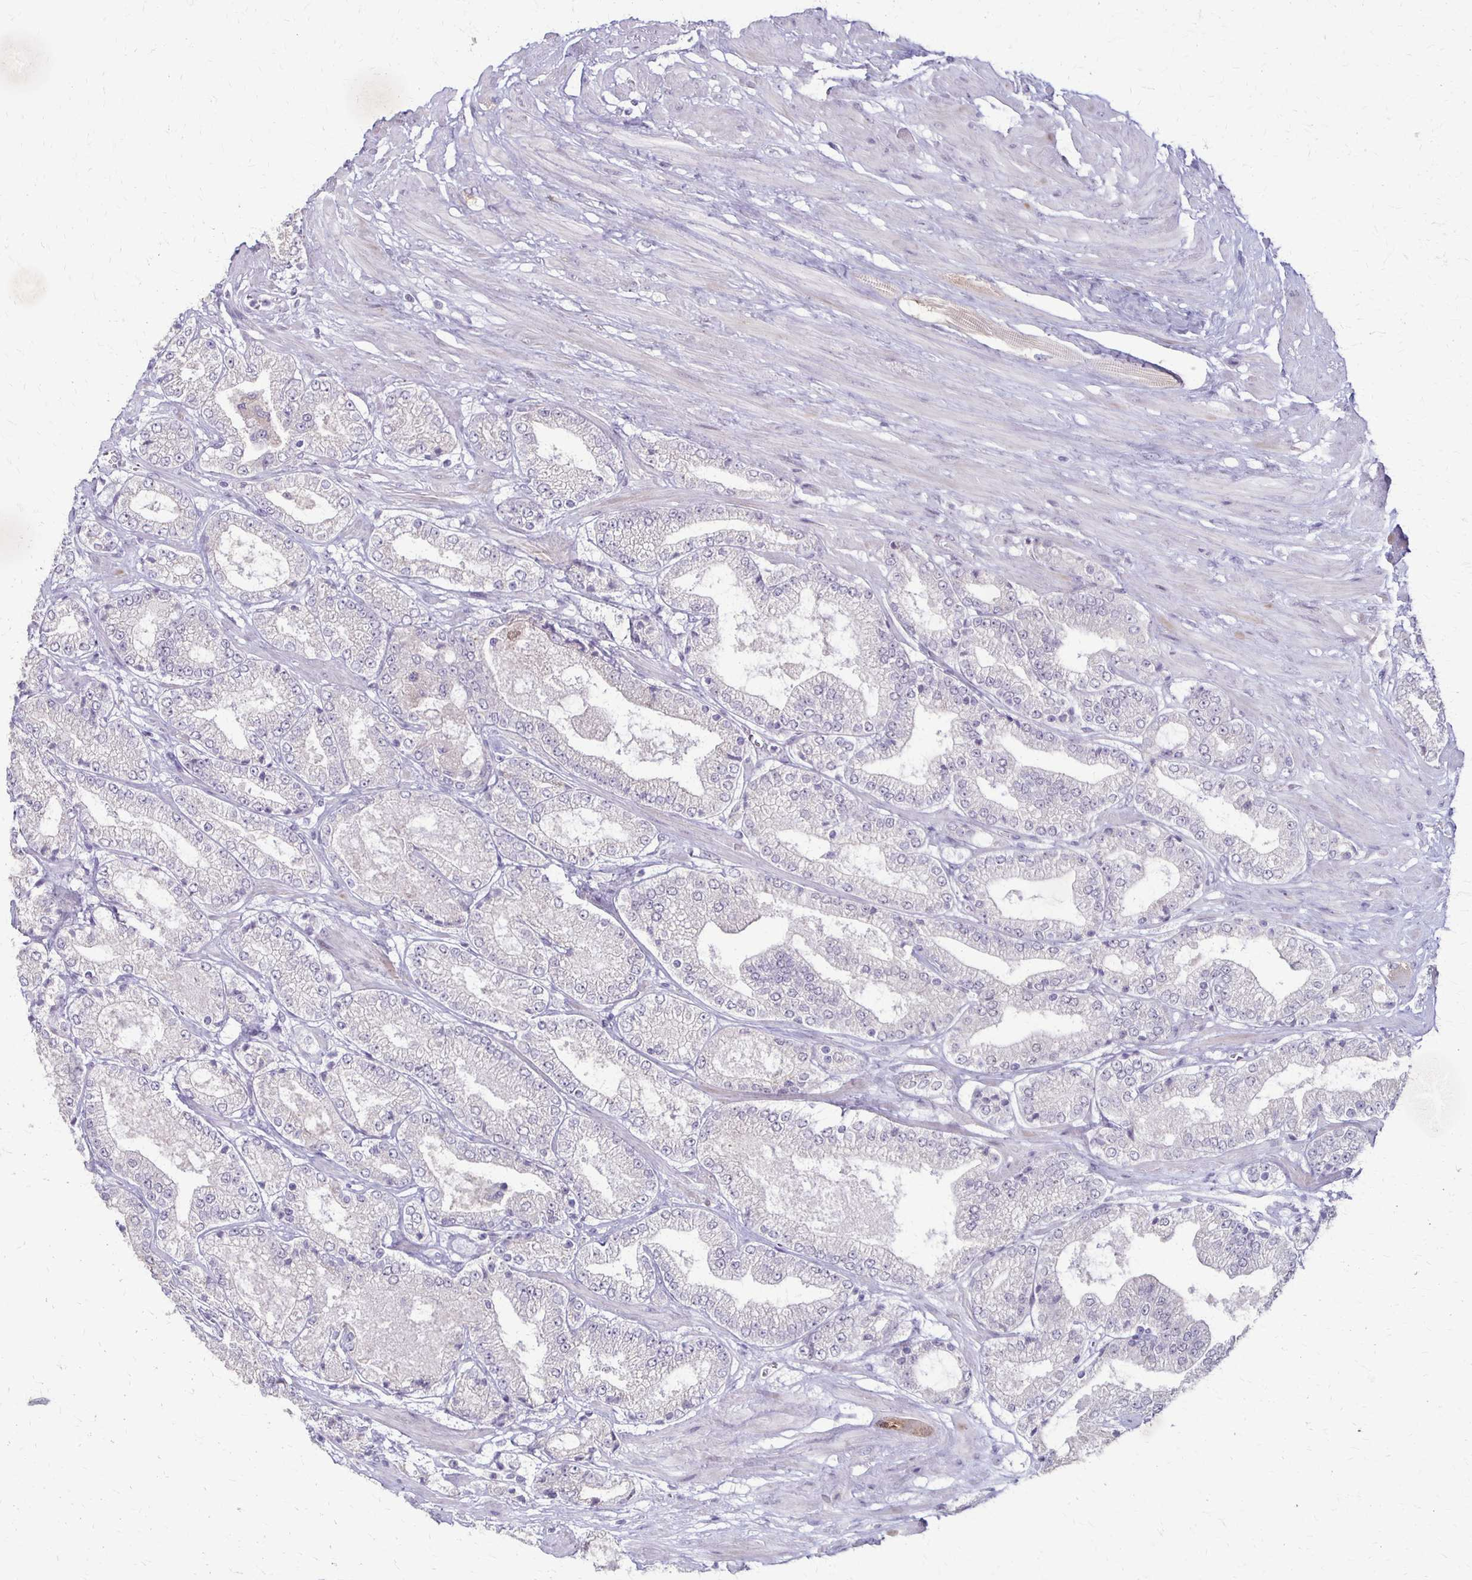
{"staining": {"intensity": "negative", "quantity": "none", "location": "none"}, "tissue": "prostate cancer", "cell_type": "Tumor cells", "image_type": "cancer", "snomed": [{"axis": "morphology", "description": "Adenocarcinoma, High grade"}, {"axis": "topography", "description": "Prostate"}], "caption": "The immunohistochemistry (IHC) image has no significant staining in tumor cells of prostate cancer (high-grade adenocarcinoma) tissue. (Brightfield microscopy of DAB IHC at high magnification).", "gene": "SLC35E2B", "patient": {"sex": "male", "age": 64}}